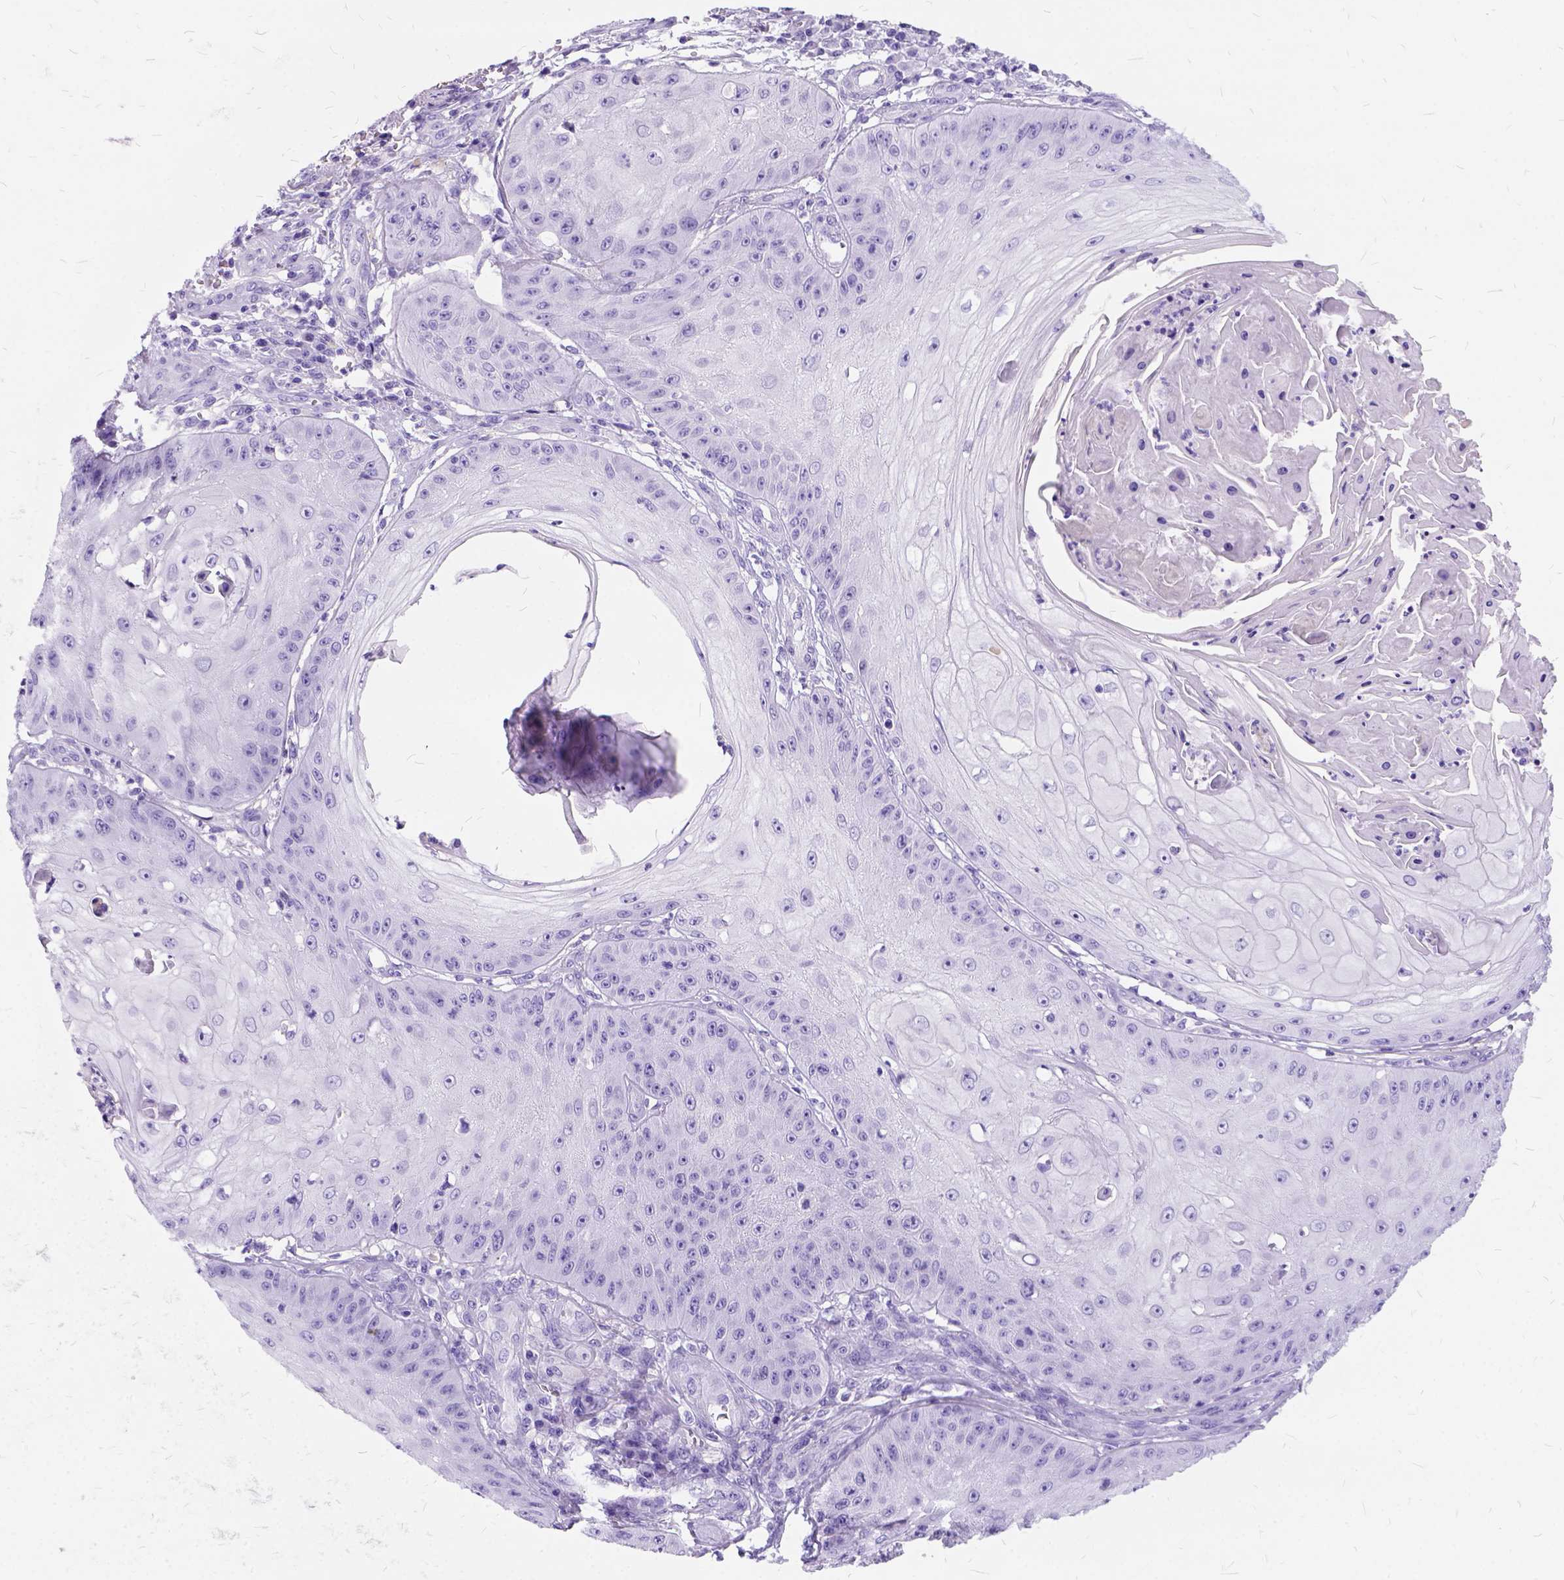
{"staining": {"intensity": "negative", "quantity": "none", "location": "none"}, "tissue": "skin cancer", "cell_type": "Tumor cells", "image_type": "cancer", "snomed": [{"axis": "morphology", "description": "Squamous cell carcinoma, NOS"}, {"axis": "topography", "description": "Skin"}], "caption": "Tumor cells show no significant positivity in skin cancer (squamous cell carcinoma).", "gene": "C1QTNF3", "patient": {"sex": "male", "age": 70}}